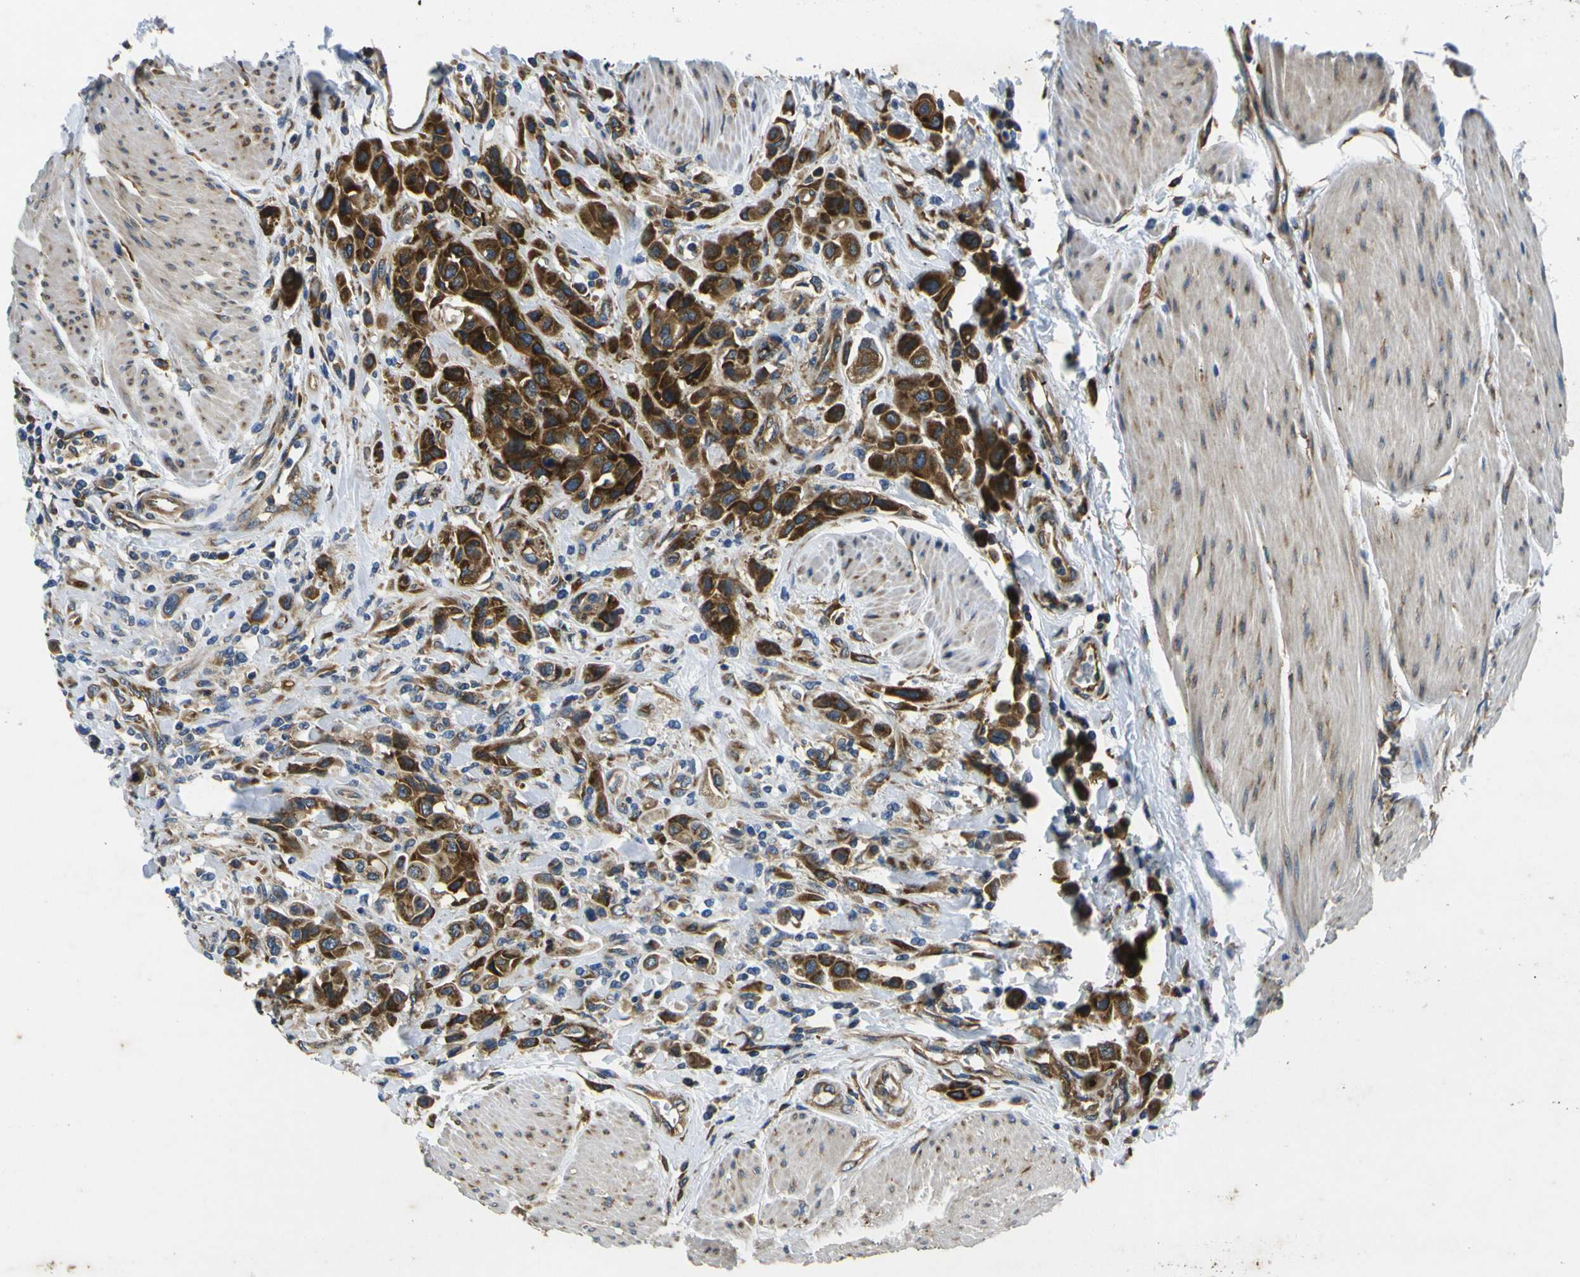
{"staining": {"intensity": "strong", "quantity": ">75%", "location": "cytoplasmic/membranous"}, "tissue": "urothelial cancer", "cell_type": "Tumor cells", "image_type": "cancer", "snomed": [{"axis": "morphology", "description": "Urothelial carcinoma, High grade"}, {"axis": "topography", "description": "Urinary bladder"}], "caption": "Strong cytoplasmic/membranous expression for a protein is present in about >75% of tumor cells of high-grade urothelial carcinoma using immunohistochemistry (IHC).", "gene": "RPSA", "patient": {"sex": "male", "age": 50}}